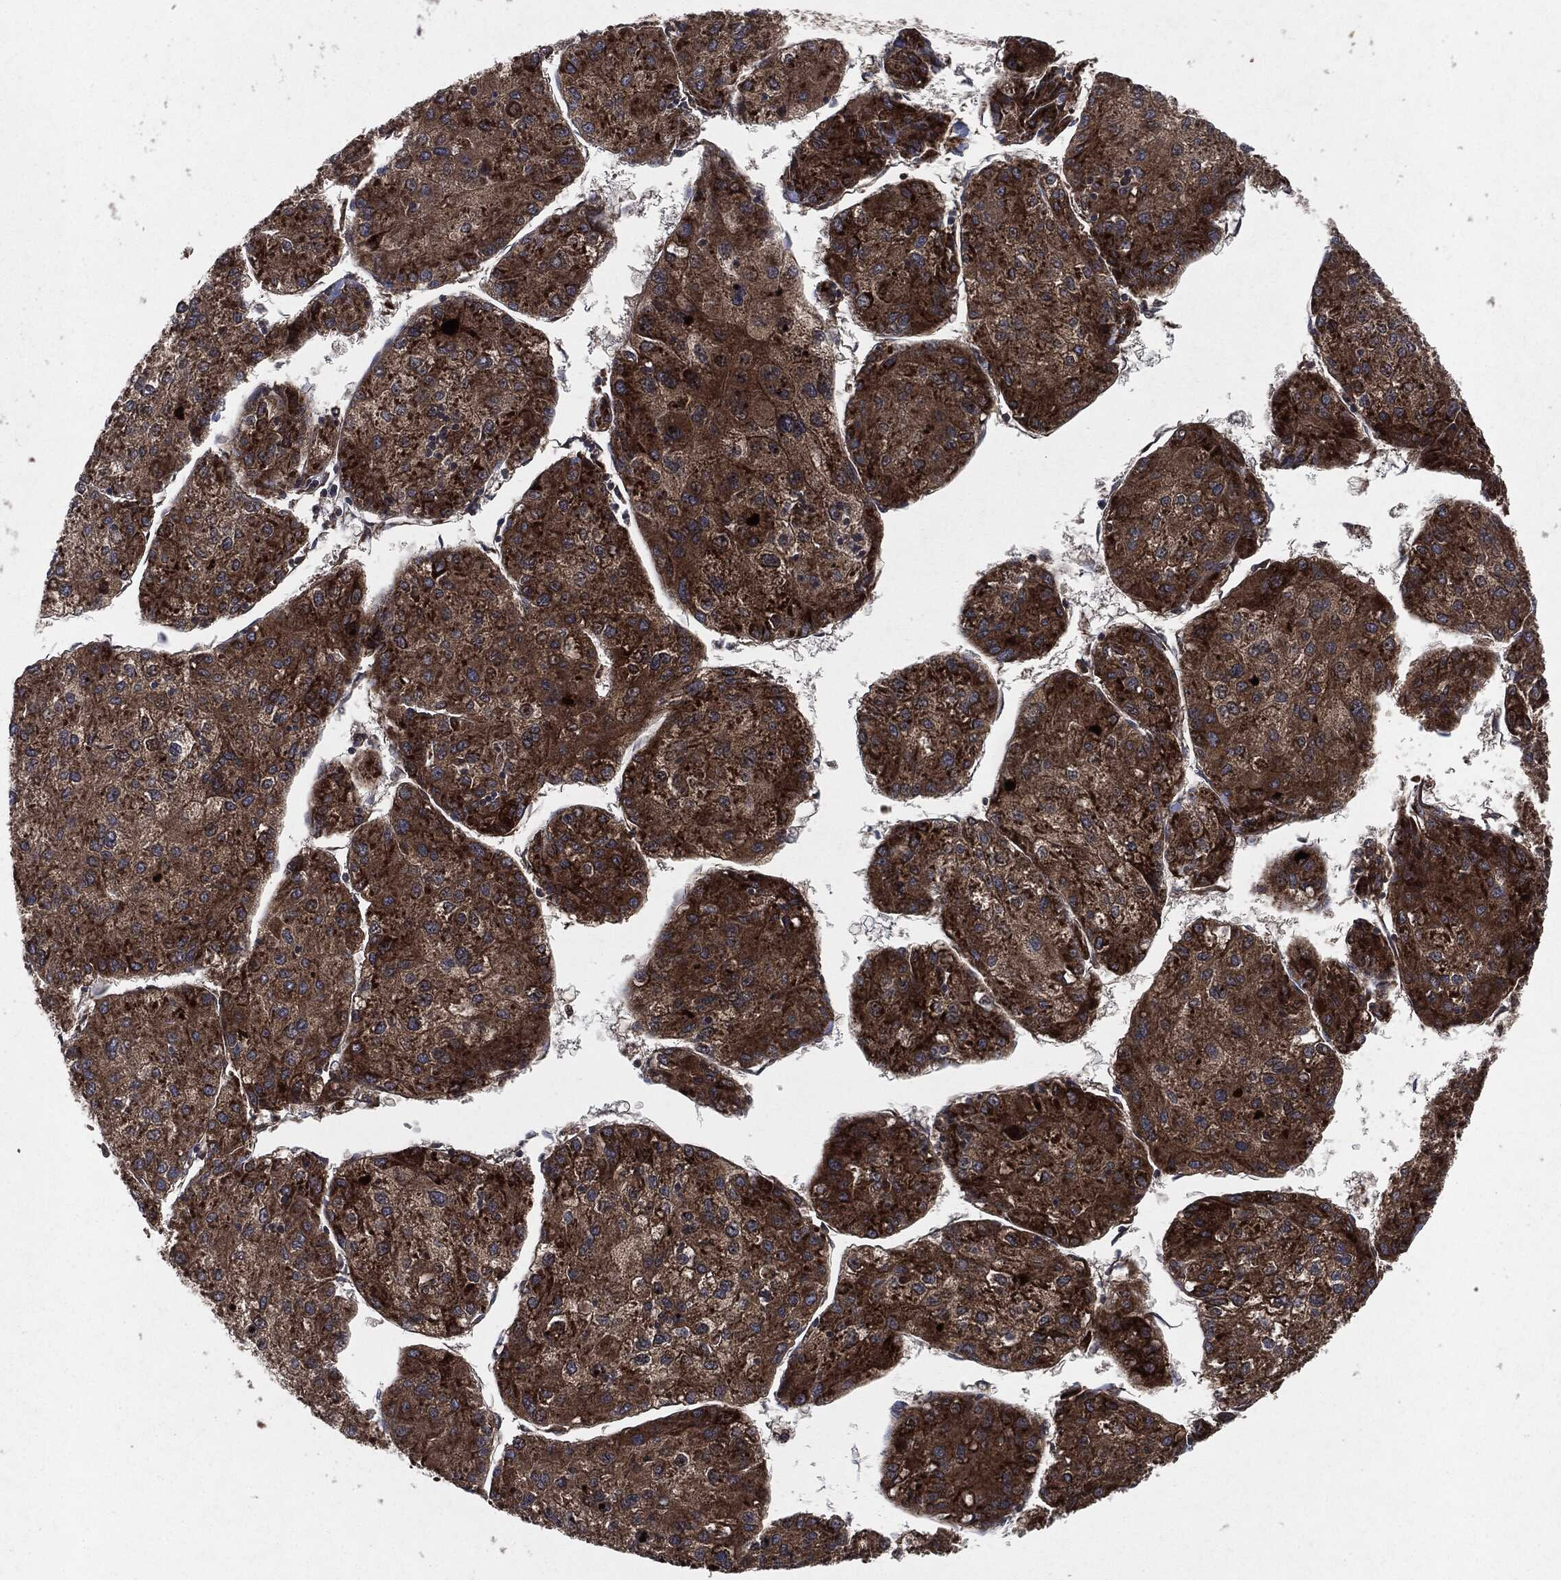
{"staining": {"intensity": "strong", "quantity": "25%-75%", "location": "cytoplasmic/membranous"}, "tissue": "liver cancer", "cell_type": "Tumor cells", "image_type": "cancer", "snomed": [{"axis": "morphology", "description": "Carcinoma, Hepatocellular, NOS"}, {"axis": "topography", "description": "Liver"}], "caption": "Brown immunohistochemical staining in liver cancer (hepatocellular carcinoma) displays strong cytoplasmic/membranous staining in approximately 25%-75% of tumor cells.", "gene": "RAF1", "patient": {"sex": "male", "age": 43}}